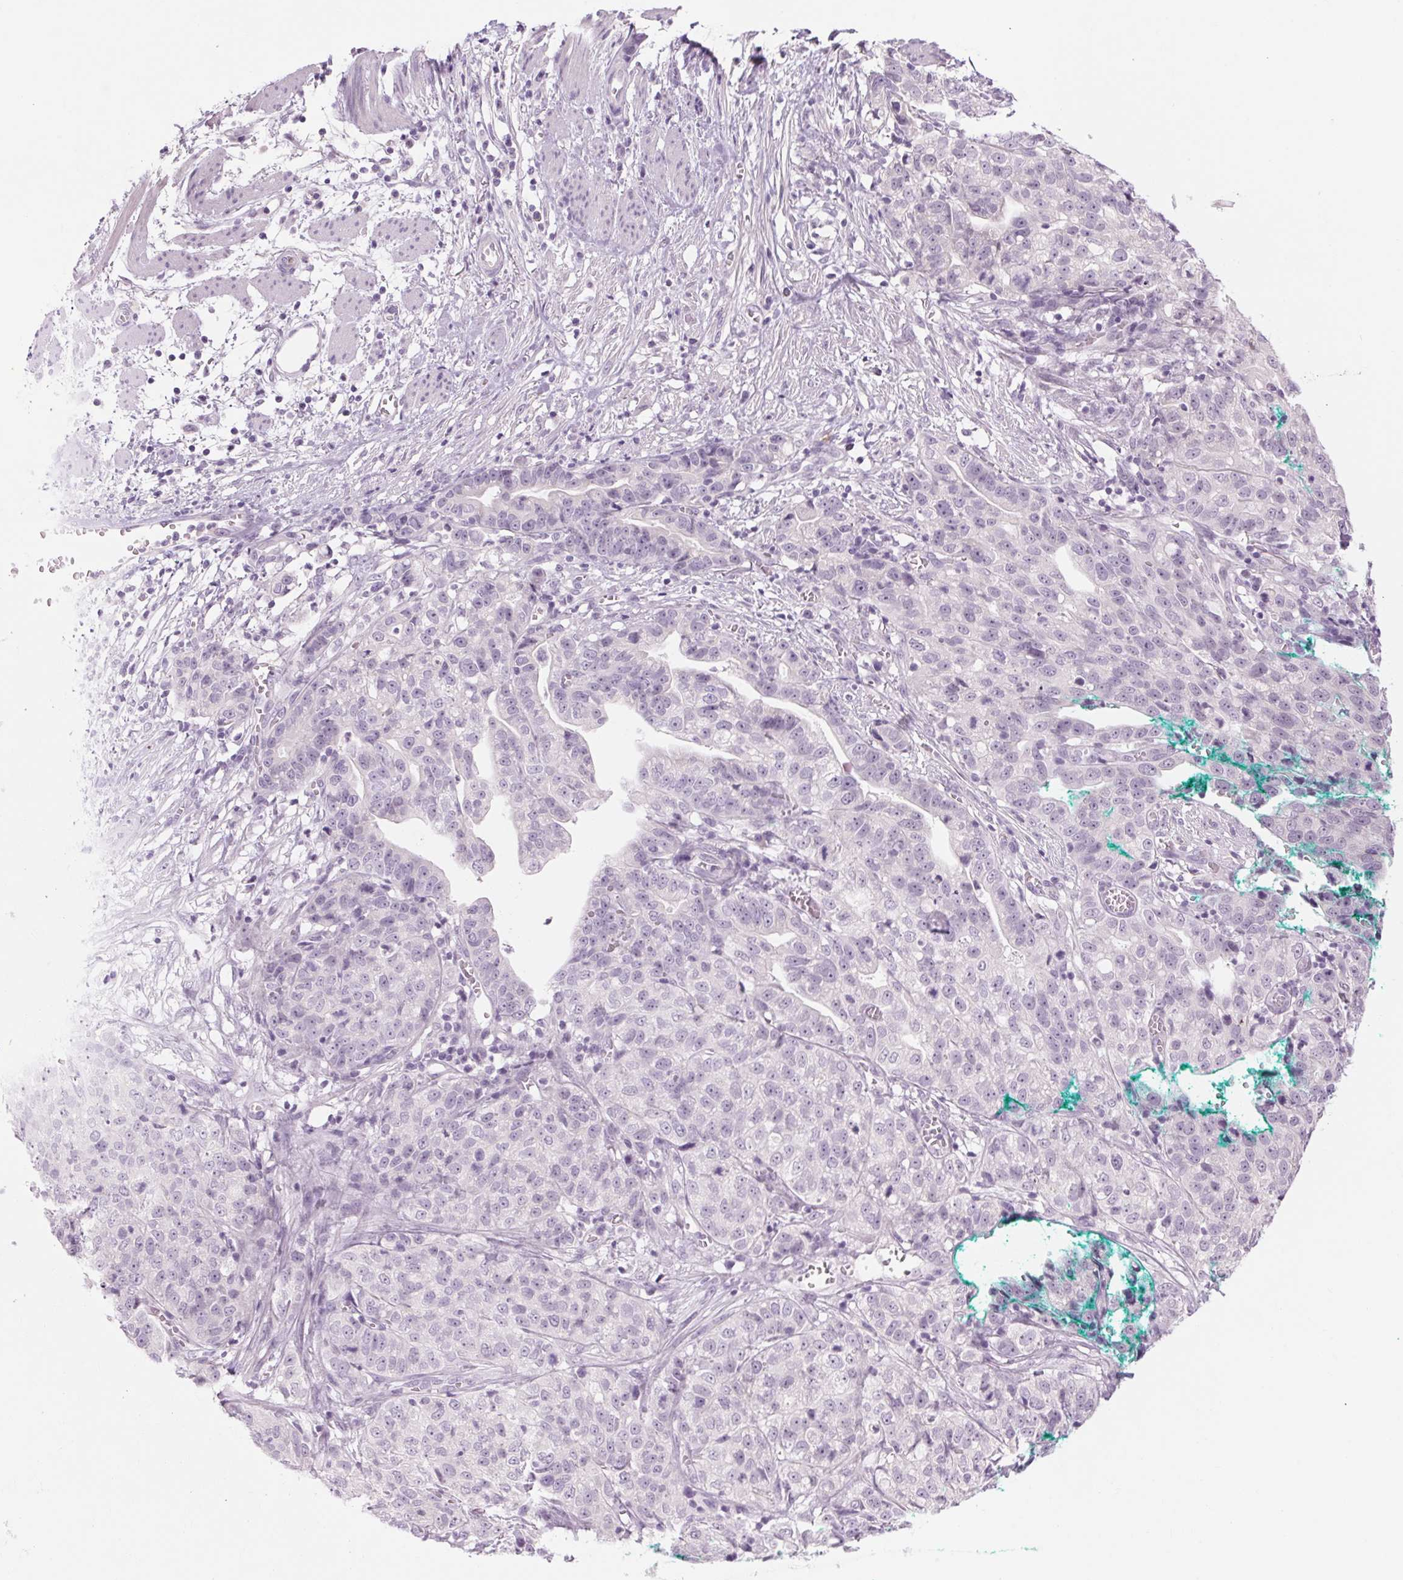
{"staining": {"intensity": "negative", "quantity": "none", "location": "none"}, "tissue": "stomach cancer", "cell_type": "Tumor cells", "image_type": "cancer", "snomed": [{"axis": "morphology", "description": "Adenocarcinoma, NOS"}, {"axis": "topography", "description": "Stomach, upper"}], "caption": "The immunohistochemistry histopathology image has no significant expression in tumor cells of stomach cancer (adenocarcinoma) tissue. The staining is performed using DAB brown chromogen with nuclei counter-stained in using hematoxylin.", "gene": "RPTN", "patient": {"sex": "female", "age": 67}}